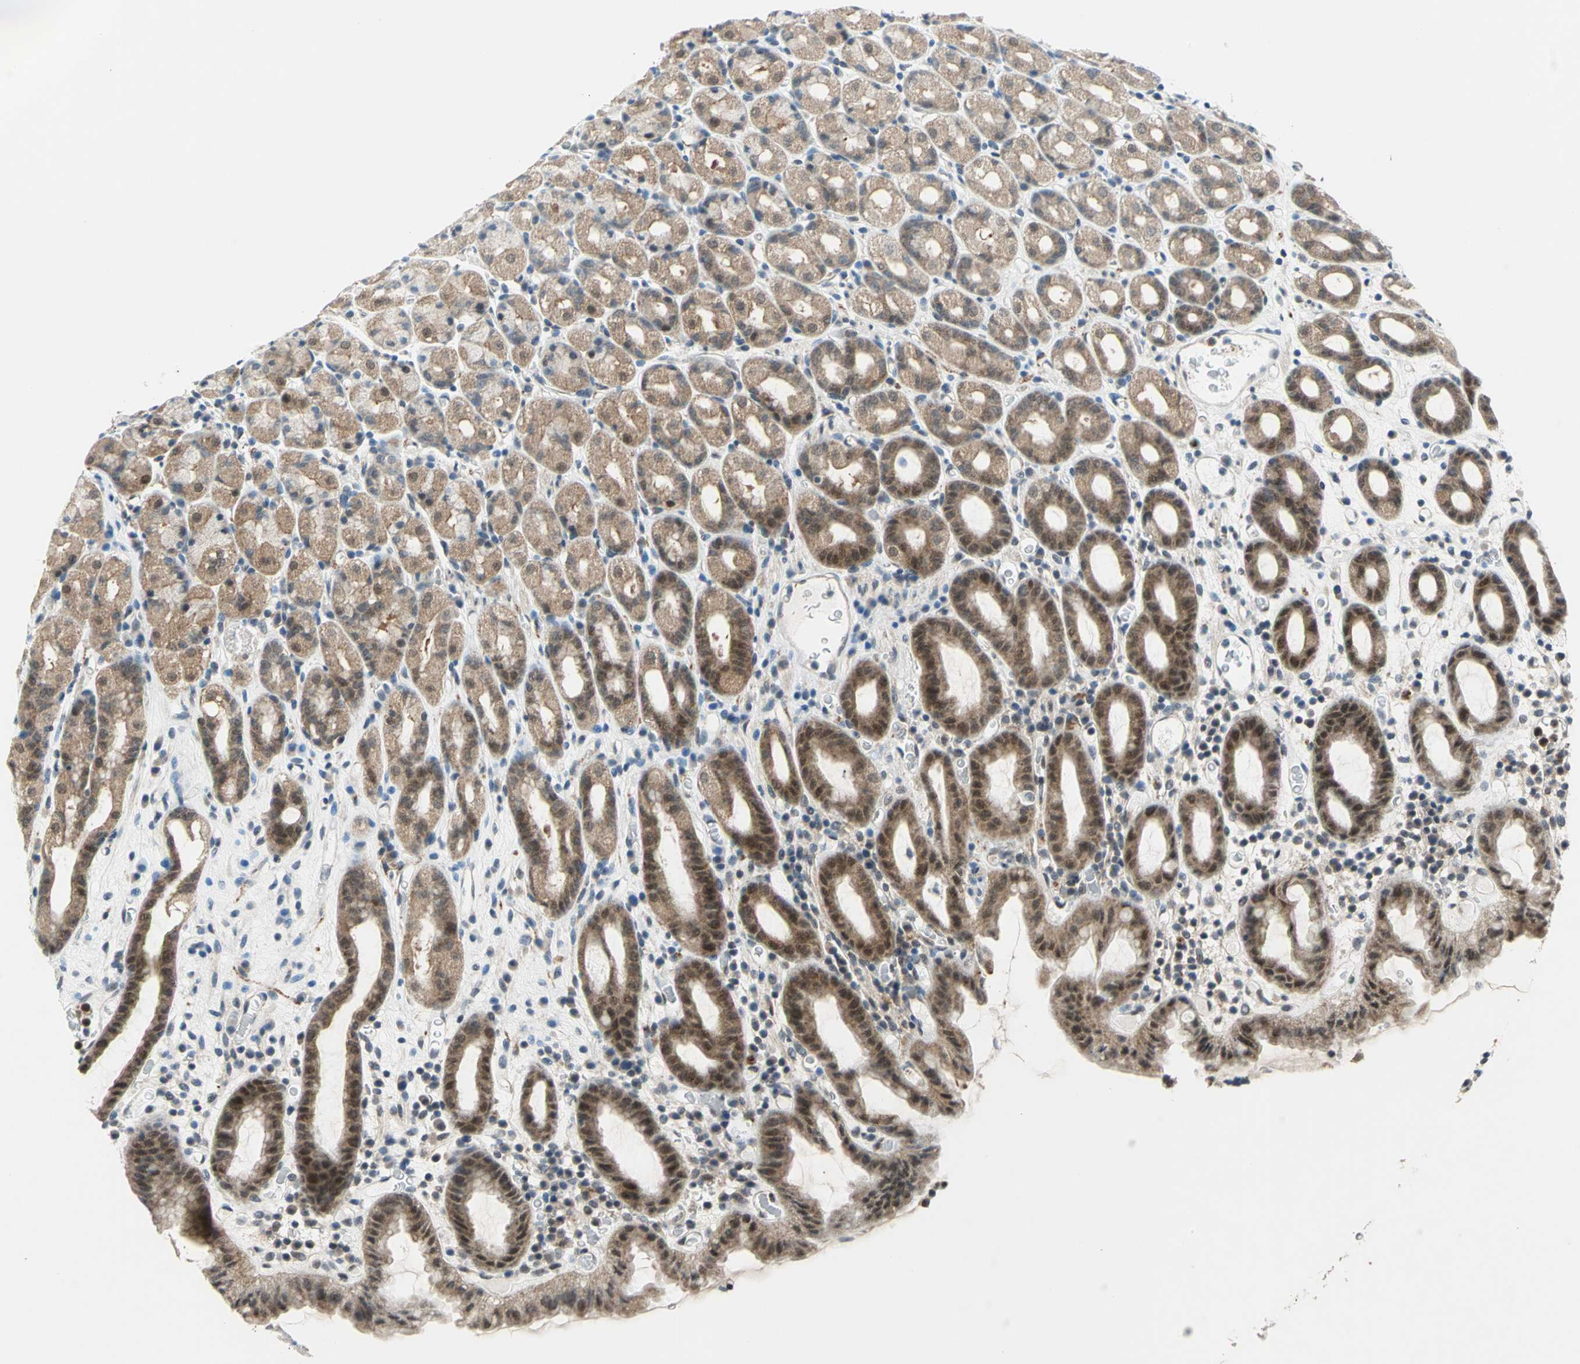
{"staining": {"intensity": "moderate", "quantity": ">75%", "location": "cytoplasmic/membranous,nuclear"}, "tissue": "stomach", "cell_type": "Glandular cells", "image_type": "normal", "snomed": [{"axis": "morphology", "description": "Normal tissue, NOS"}, {"axis": "topography", "description": "Stomach, upper"}], "caption": "Moderate cytoplasmic/membranous,nuclear expression for a protein is identified in about >75% of glandular cells of unremarkable stomach using immunohistochemistry.", "gene": "PIN1", "patient": {"sex": "male", "age": 68}}